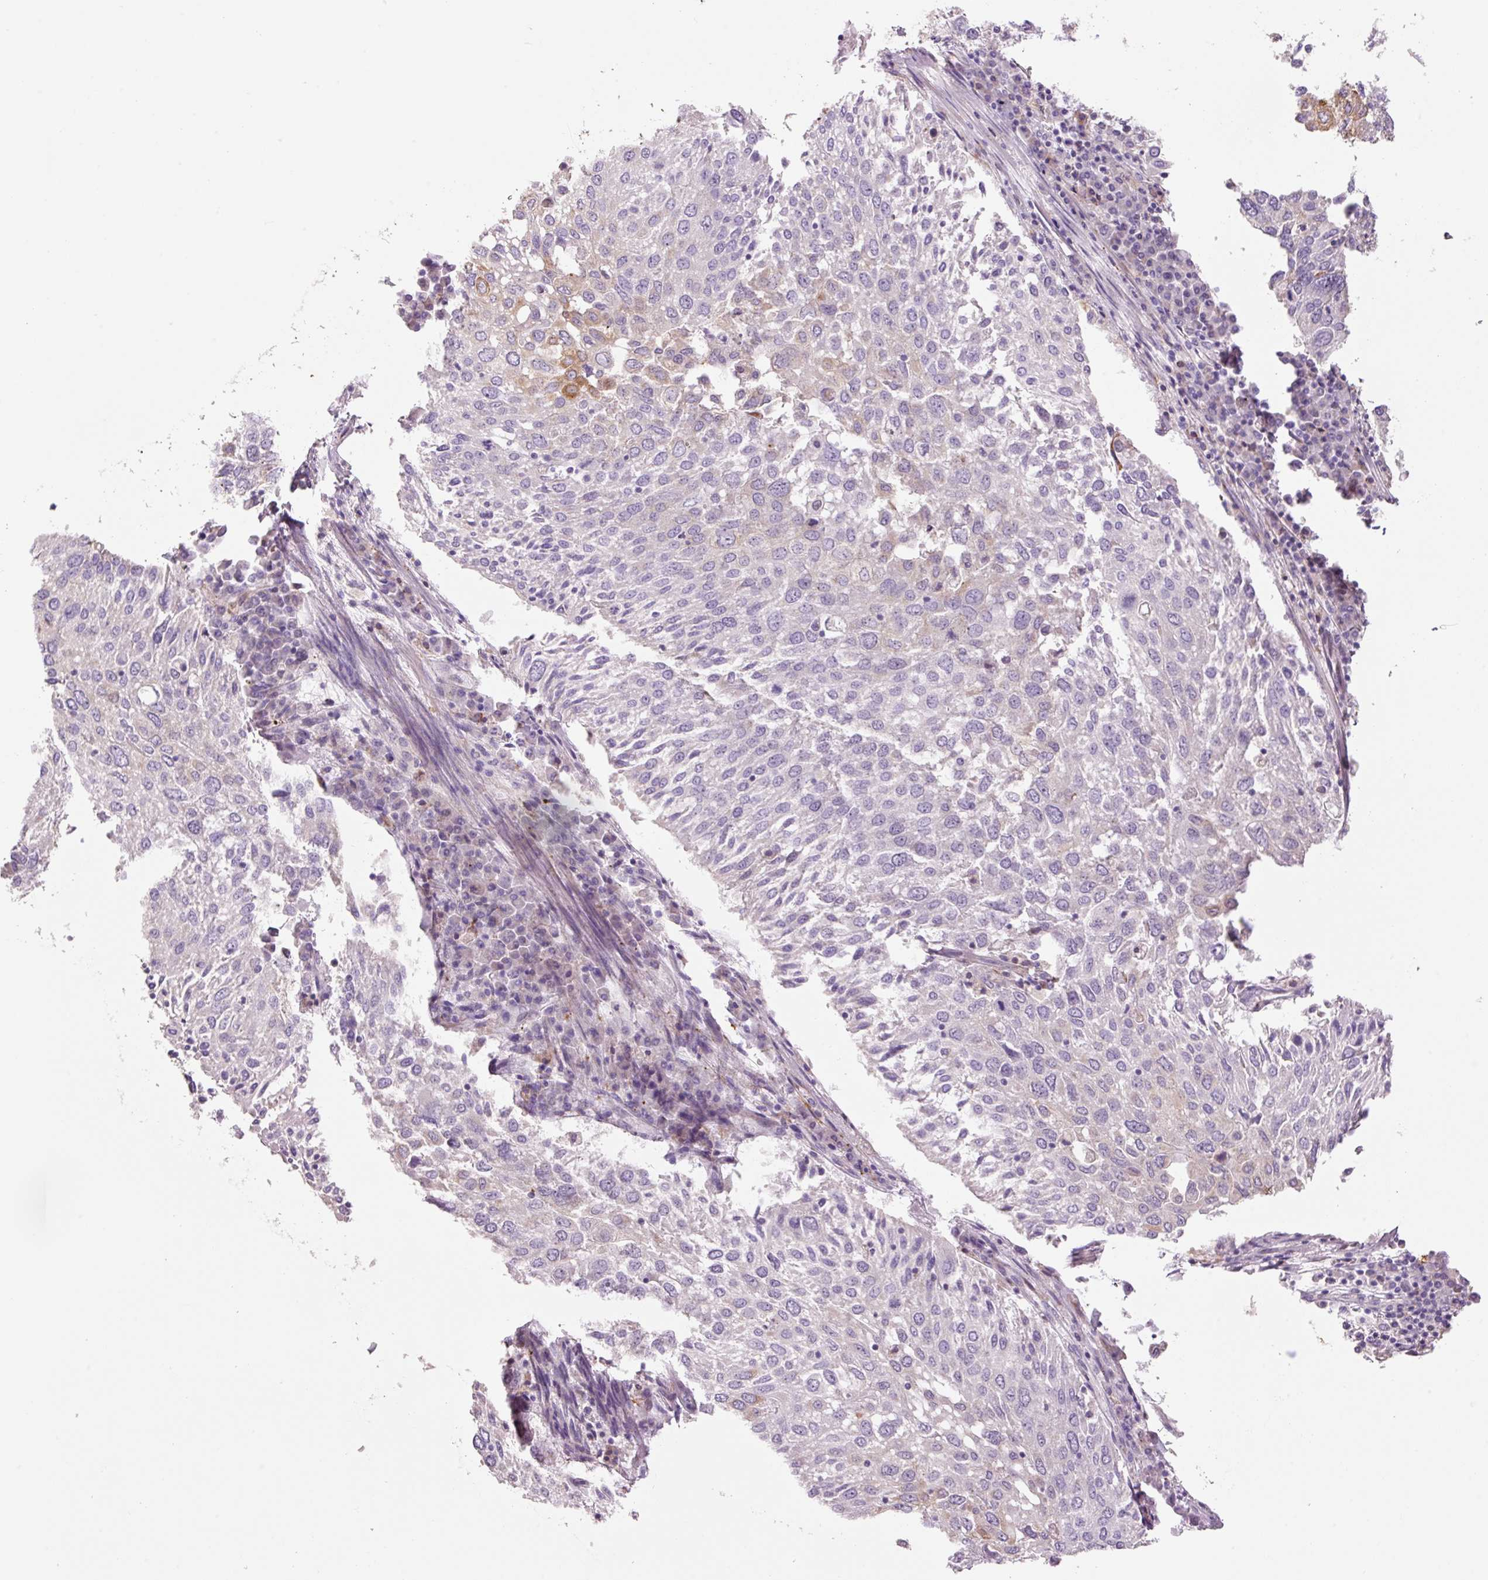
{"staining": {"intensity": "moderate", "quantity": "<25%", "location": "cytoplasmic/membranous"}, "tissue": "lung cancer", "cell_type": "Tumor cells", "image_type": "cancer", "snomed": [{"axis": "morphology", "description": "Squamous cell carcinoma, NOS"}, {"axis": "topography", "description": "Lung"}], "caption": "Brown immunohistochemical staining in lung cancer exhibits moderate cytoplasmic/membranous expression in approximately <25% of tumor cells.", "gene": "HAX1", "patient": {"sex": "male", "age": 65}}